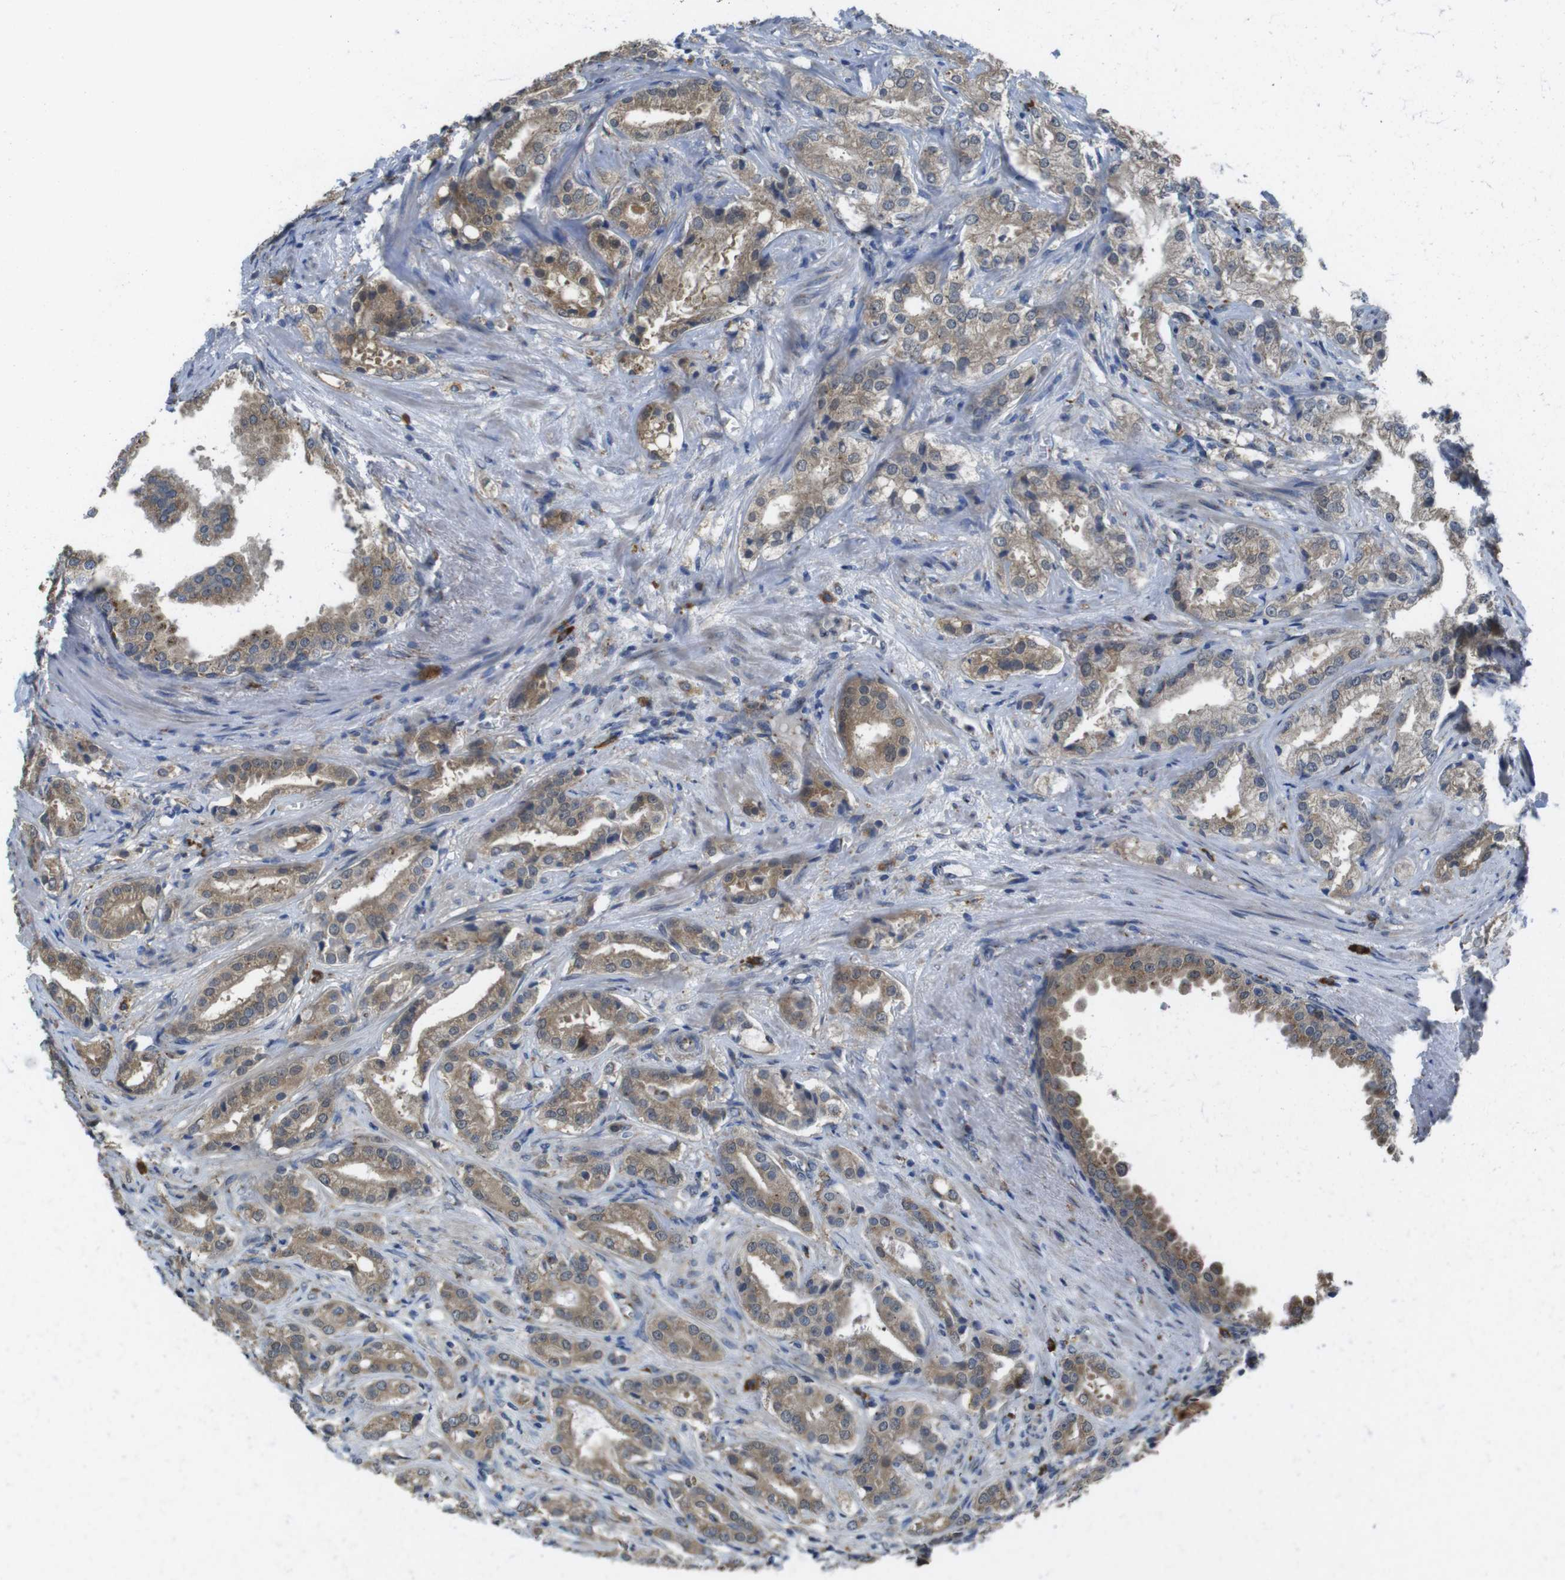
{"staining": {"intensity": "moderate", "quantity": ">75%", "location": "cytoplasmic/membranous"}, "tissue": "prostate cancer", "cell_type": "Tumor cells", "image_type": "cancer", "snomed": [{"axis": "morphology", "description": "Adenocarcinoma, High grade"}, {"axis": "topography", "description": "Prostate"}], "caption": "Approximately >75% of tumor cells in prostate adenocarcinoma (high-grade) display moderate cytoplasmic/membranous protein staining as visualized by brown immunohistochemical staining.", "gene": "RAB6A", "patient": {"sex": "male", "age": 64}}